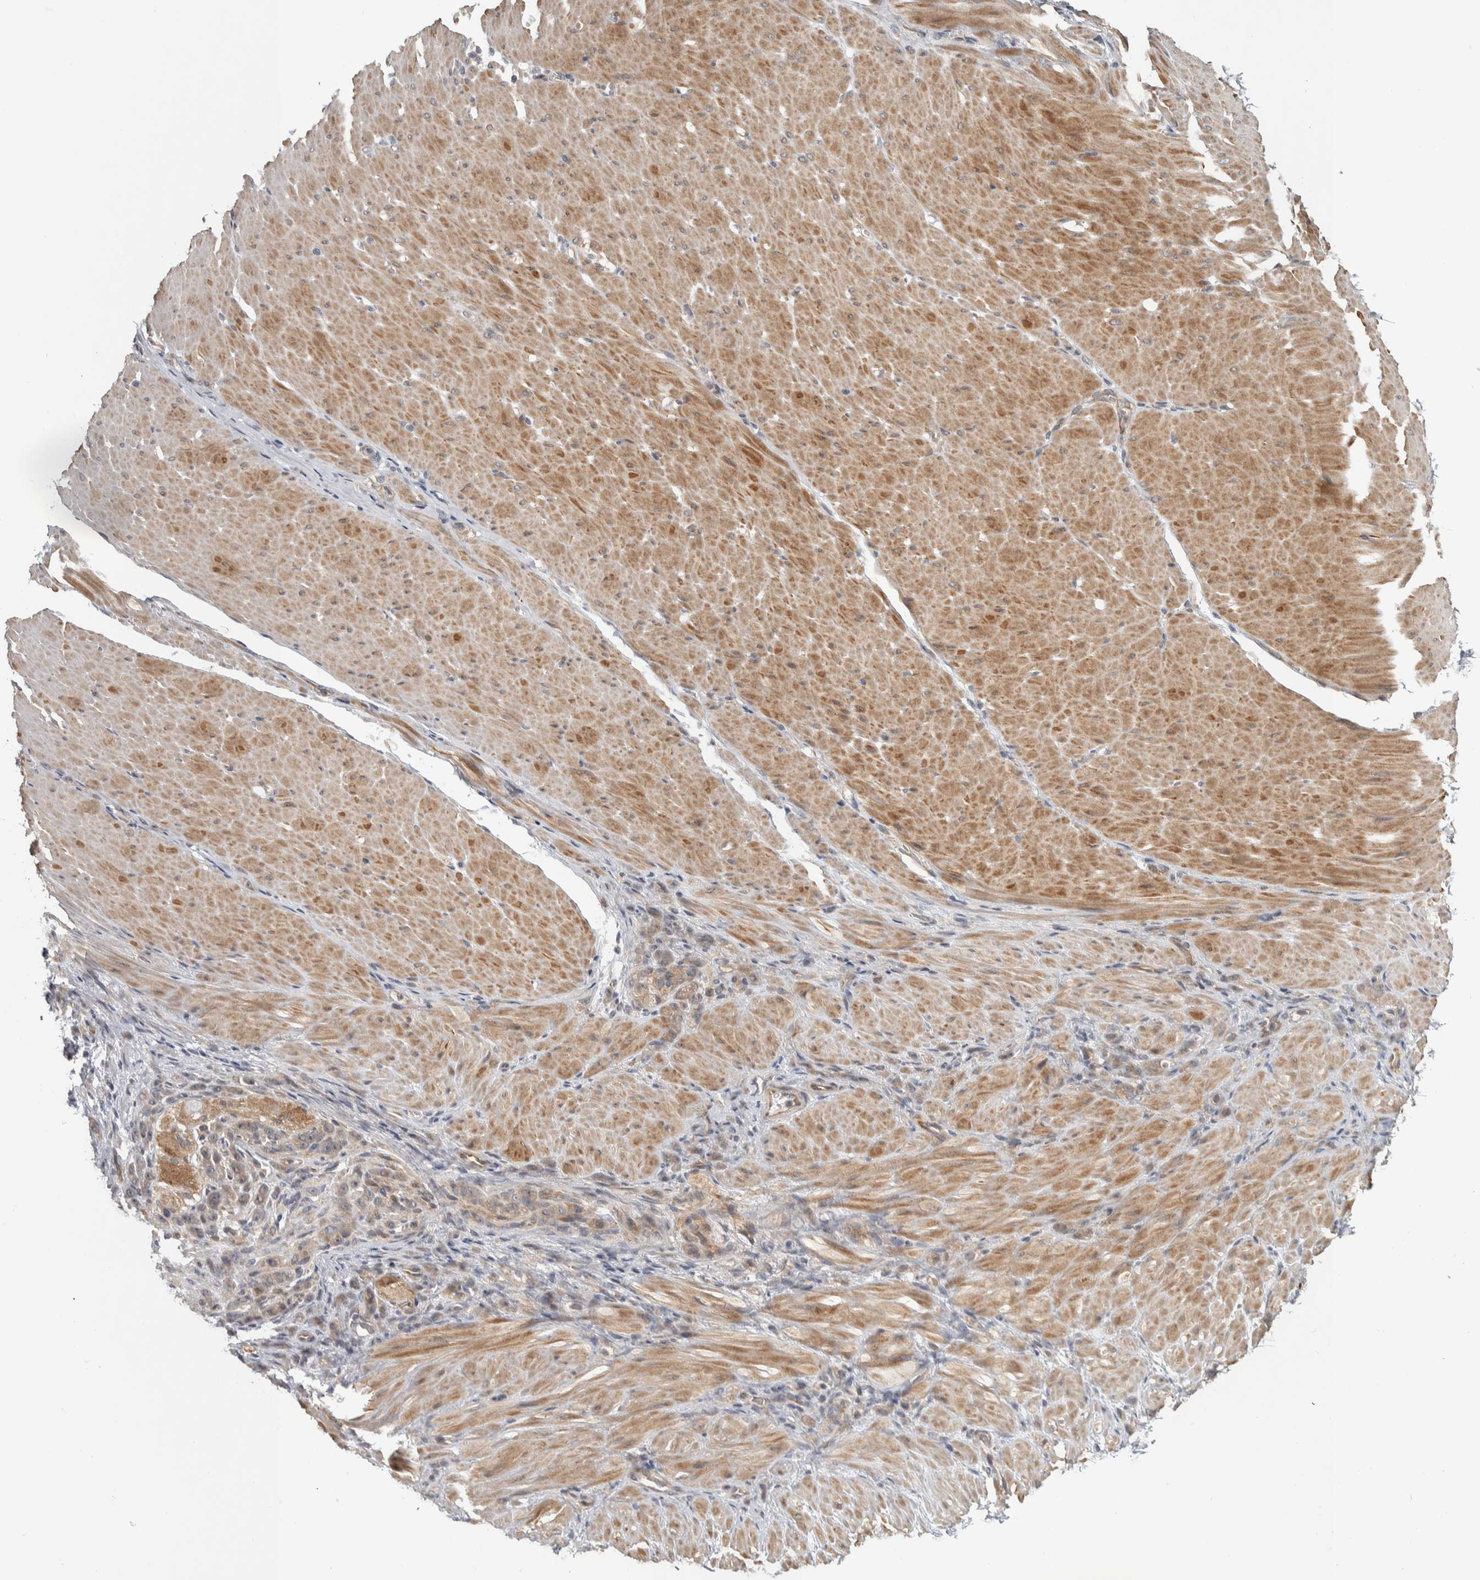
{"staining": {"intensity": "weak", "quantity": "<25%", "location": "cytoplasmic/membranous"}, "tissue": "stomach cancer", "cell_type": "Tumor cells", "image_type": "cancer", "snomed": [{"axis": "morphology", "description": "Normal tissue, NOS"}, {"axis": "morphology", "description": "Adenocarcinoma, NOS"}, {"axis": "topography", "description": "Stomach"}], "caption": "IHC of human adenocarcinoma (stomach) exhibits no positivity in tumor cells.", "gene": "TBC1D31", "patient": {"sex": "male", "age": 82}}